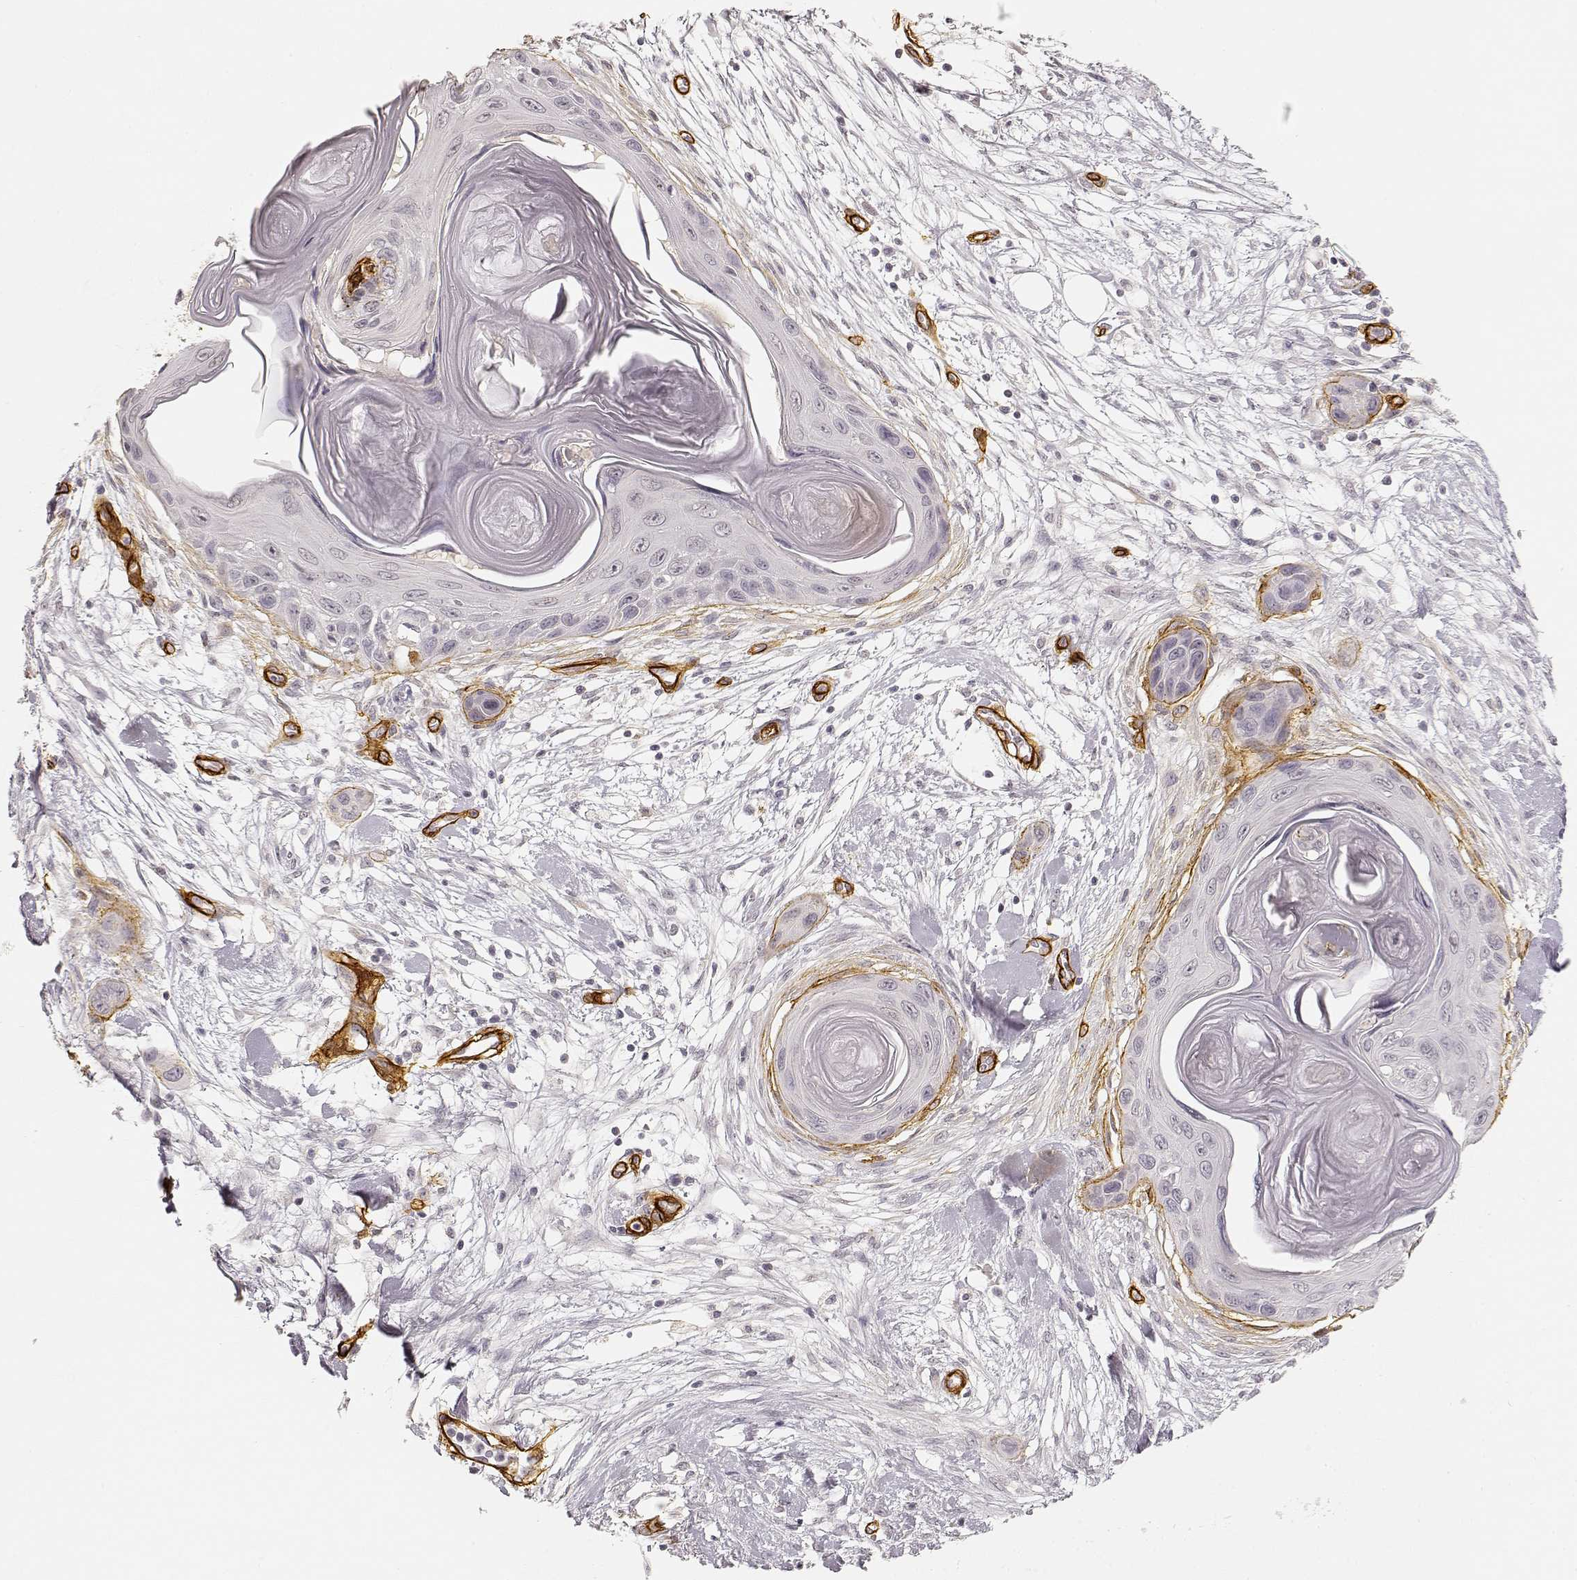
{"staining": {"intensity": "negative", "quantity": "none", "location": "none"}, "tissue": "skin cancer", "cell_type": "Tumor cells", "image_type": "cancer", "snomed": [{"axis": "morphology", "description": "Squamous cell carcinoma, NOS"}, {"axis": "topography", "description": "Skin"}], "caption": "Immunohistochemistry of skin squamous cell carcinoma demonstrates no positivity in tumor cells. (Brightfield microscopy of DAB (3,3'-diaminobenzidine) immunohistochemistry (IHC) at high magnification).", "gene": "LAMA4", "patient": {"sex": "male", "age": 79}}